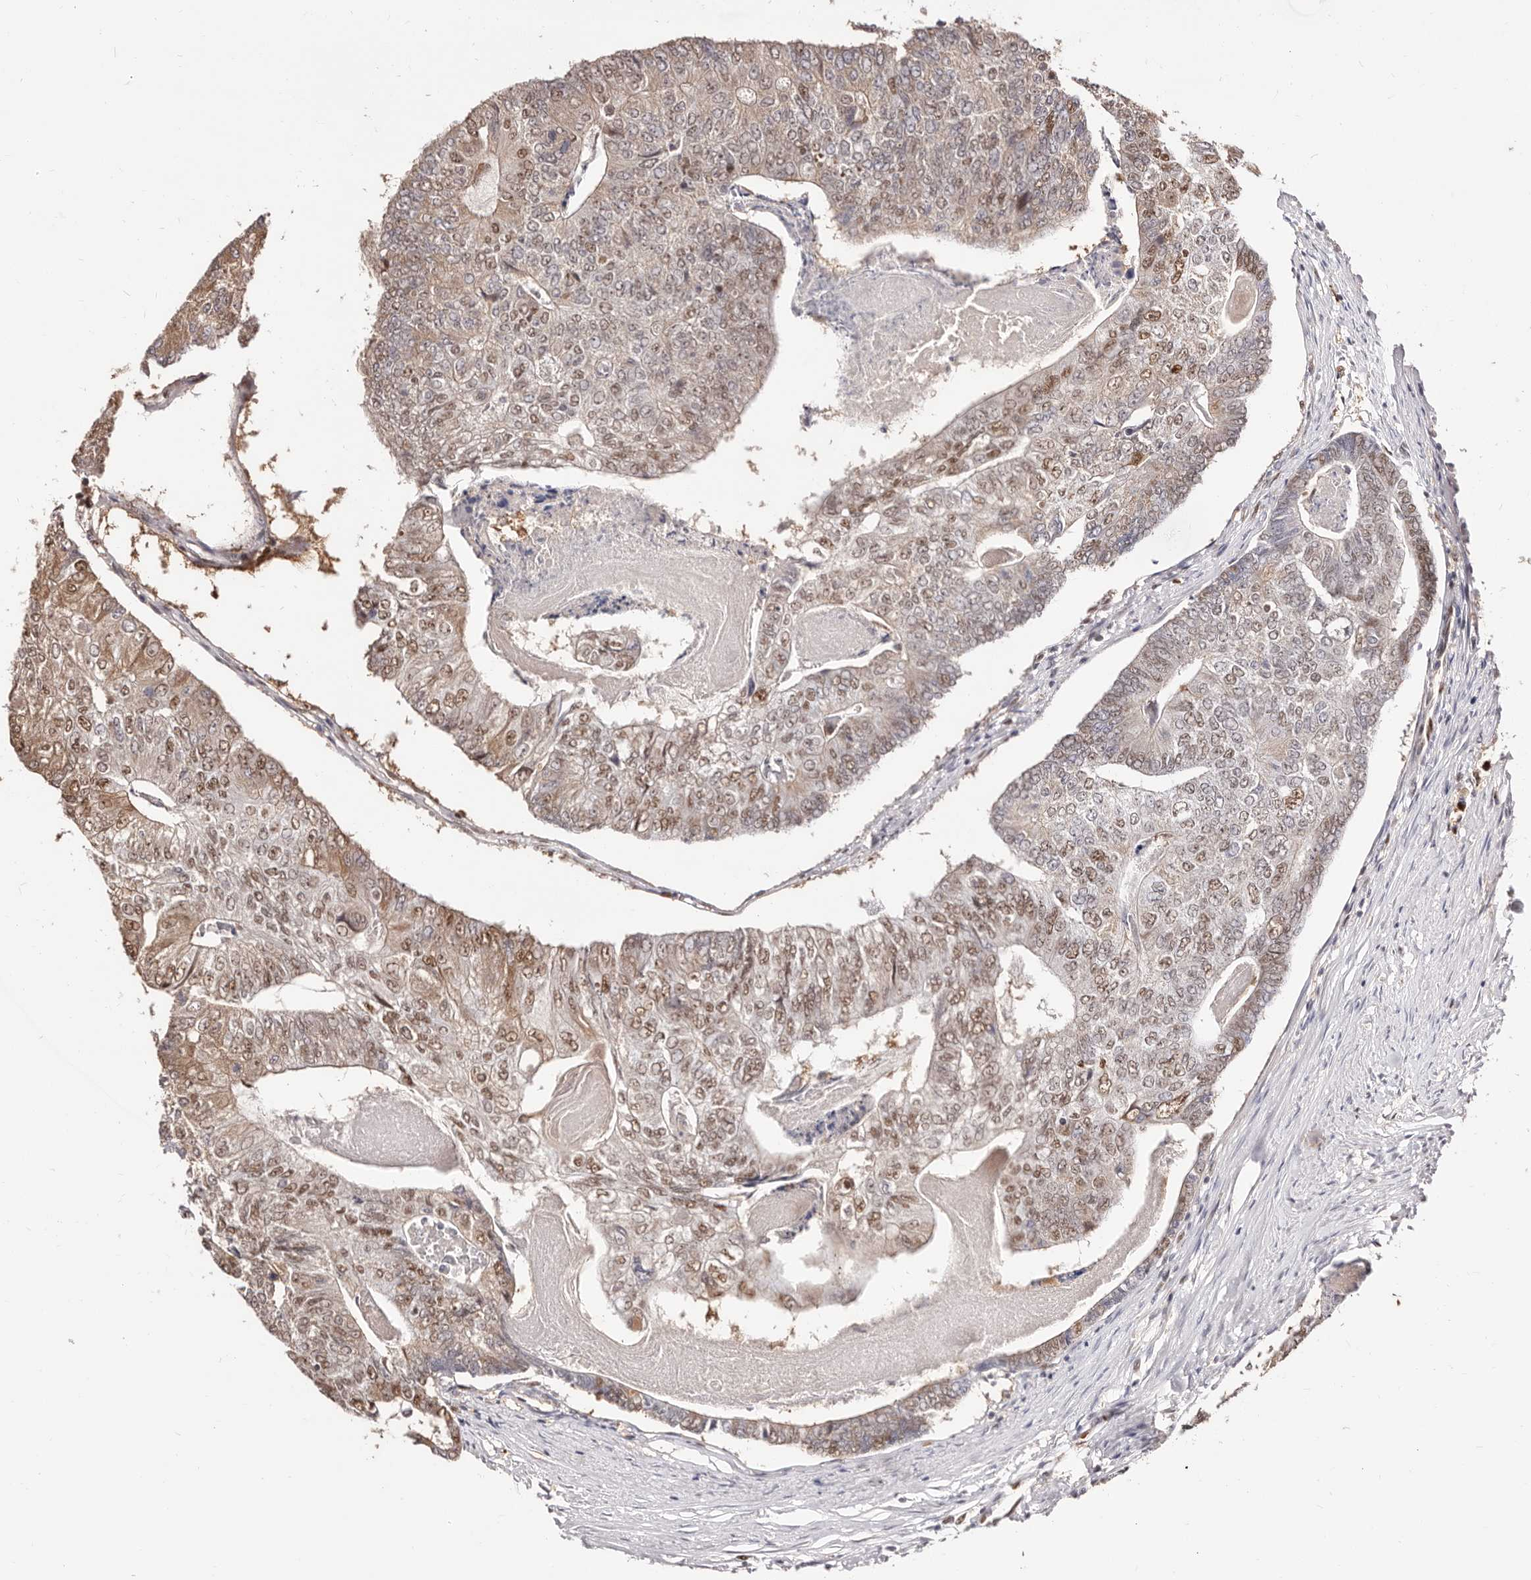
{"staining": {"intensity": "moderate", "quantity": ">75%", "location": "nuclear"}, "tissue": "colorectal cancer", "cell_type": "Tumor cells", "image_type": "cancer", "snomed": [{"axis": "morphology", "description": "Adenocarcinoma, NOS"}, {"axis": "topography", "description": "Colon"}], "caption": "DAB (3,3'-diaminobenzidine) immunohistochemical staining of colorectal cancer demonstrates moderate nuclear protein expression in about >75% of tumor cells. (Brightfield microscopy of DAB IHC at high magnification).", "gene": "TKT", "patient": {"sex": "female", "age": 67}}